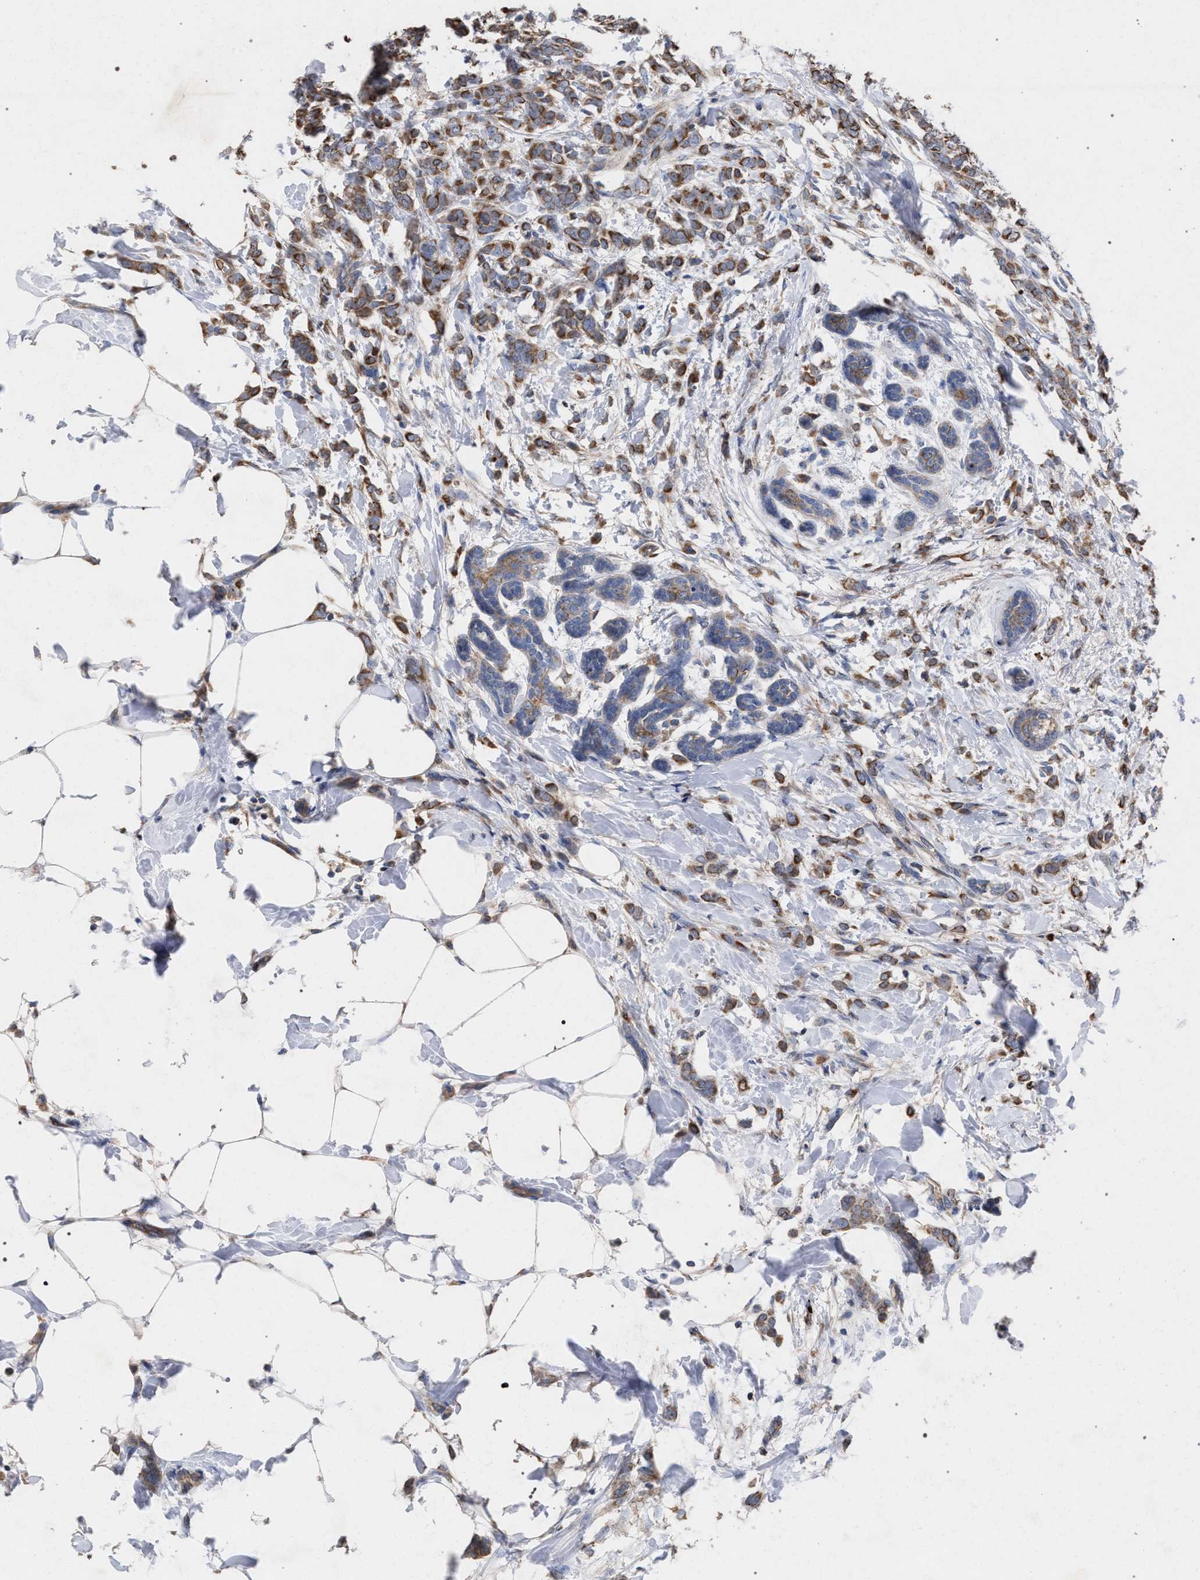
{"staining": {"intensity": "moderate", "quantity": ">75%", "location": "cytoplasmic/membranous"}, "tissue": "breast cancer", "cell_type": "Tumor cells", "image_type": "cancer", "snomed": [{"axis": "morphology", "description": "Lobular carcinoma, in situ"}, {"axis": "morphology", "description": "Lobular carcinoma"}, {"axis": "topography", "description": "Breast"}], "caption": "Immunohistochemistry (IHC) of human breast cancer (lobular carcinoma in situ) shows medium levels of moderate cytoplasmic/membranous staining in about >75% of tumor cells.", "gene": "BCL2L12", "patient": {"sex": "female", "age": 41}}